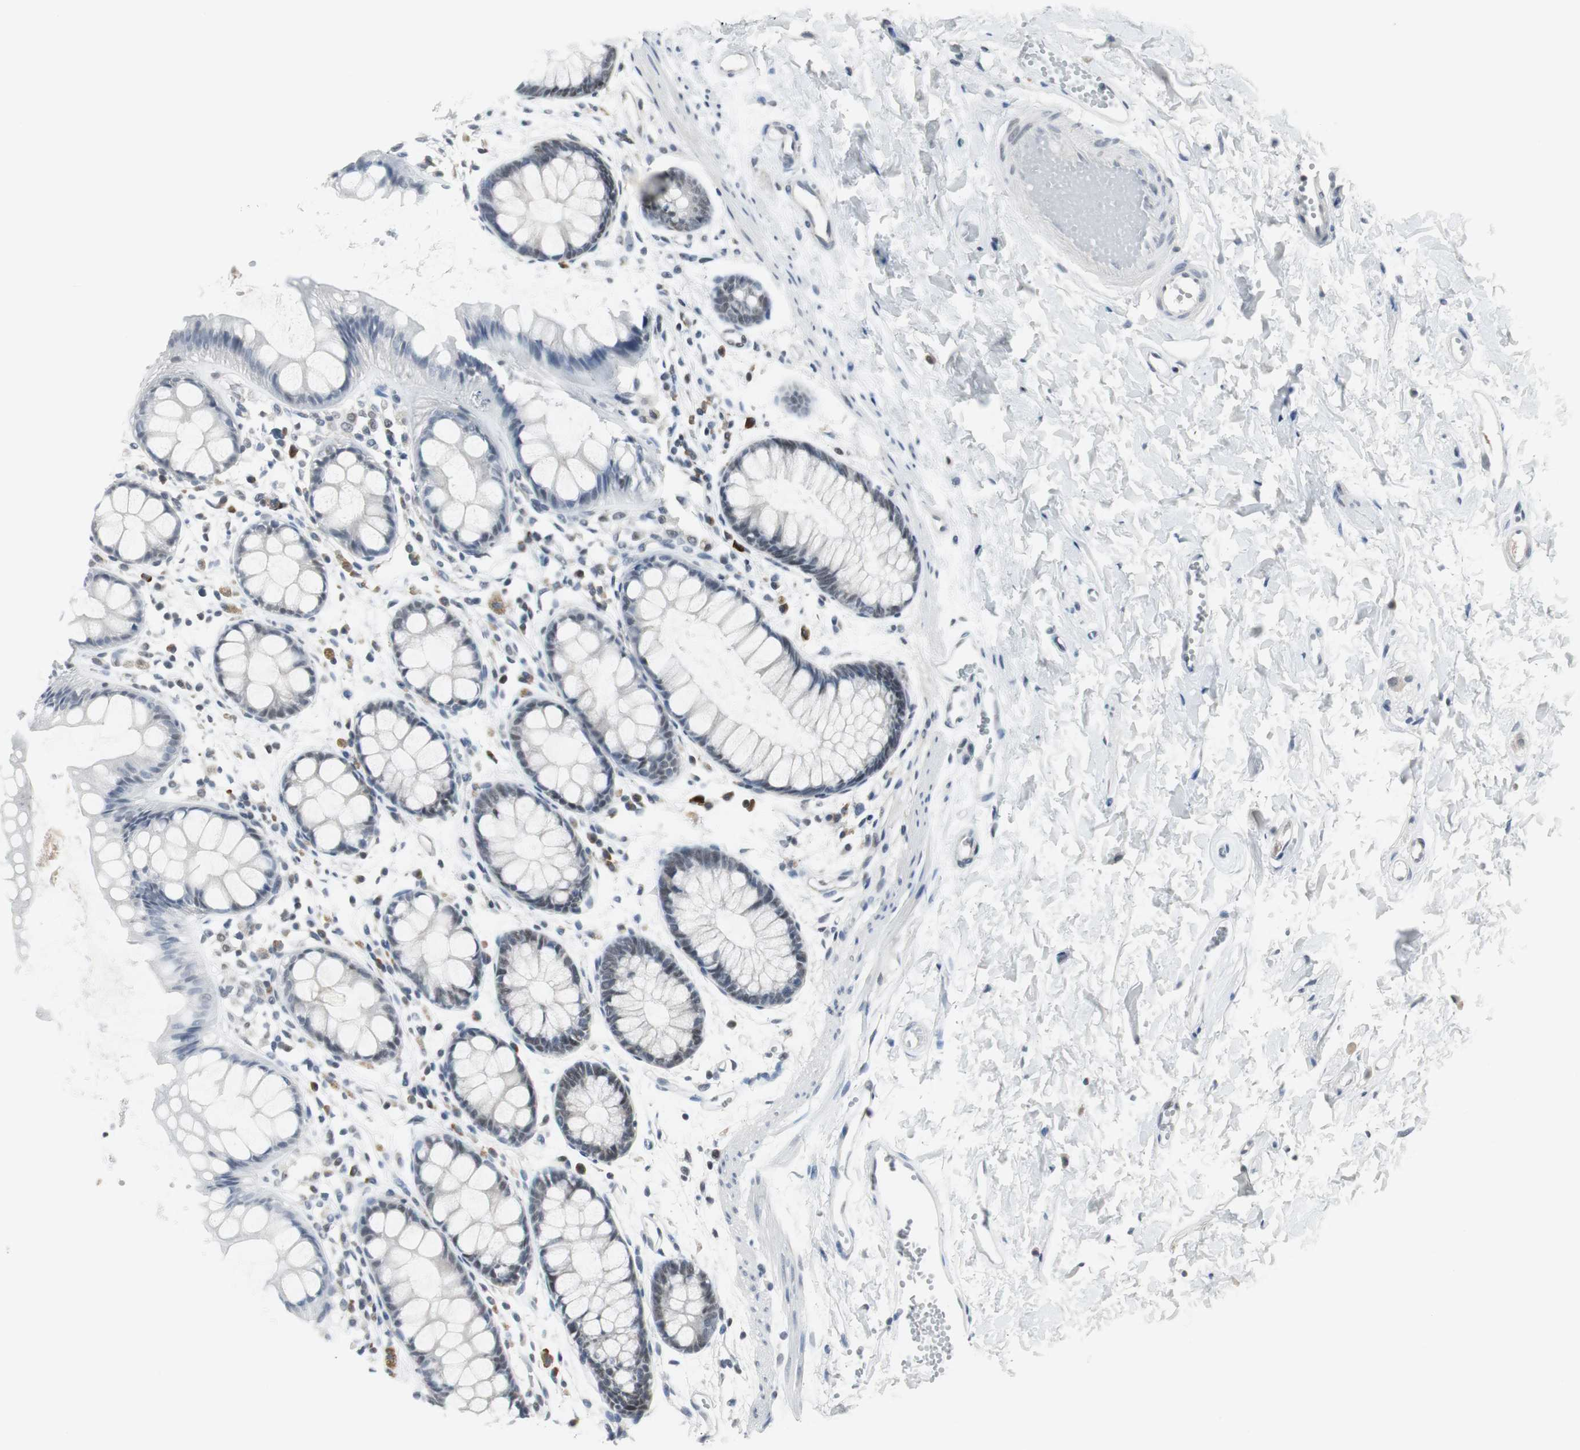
{"staining": {"intensity": "negative", "quantity": "none", "location": "none"}, "tissue": "rectum", "cell_type": "Glandular cells", "image_type": "normal", "snomed": [{"axis": "morphology", "description": "Normal tissue, NOS"}, {"axis": "topography", "description": "Rectum"}], "caption": "Unremarkable rectum was stained to show a protein in brown. There is no significant staining in glandular cells.", "gene": "ELK1", "patient": {"sex": "female", "age": 66}}